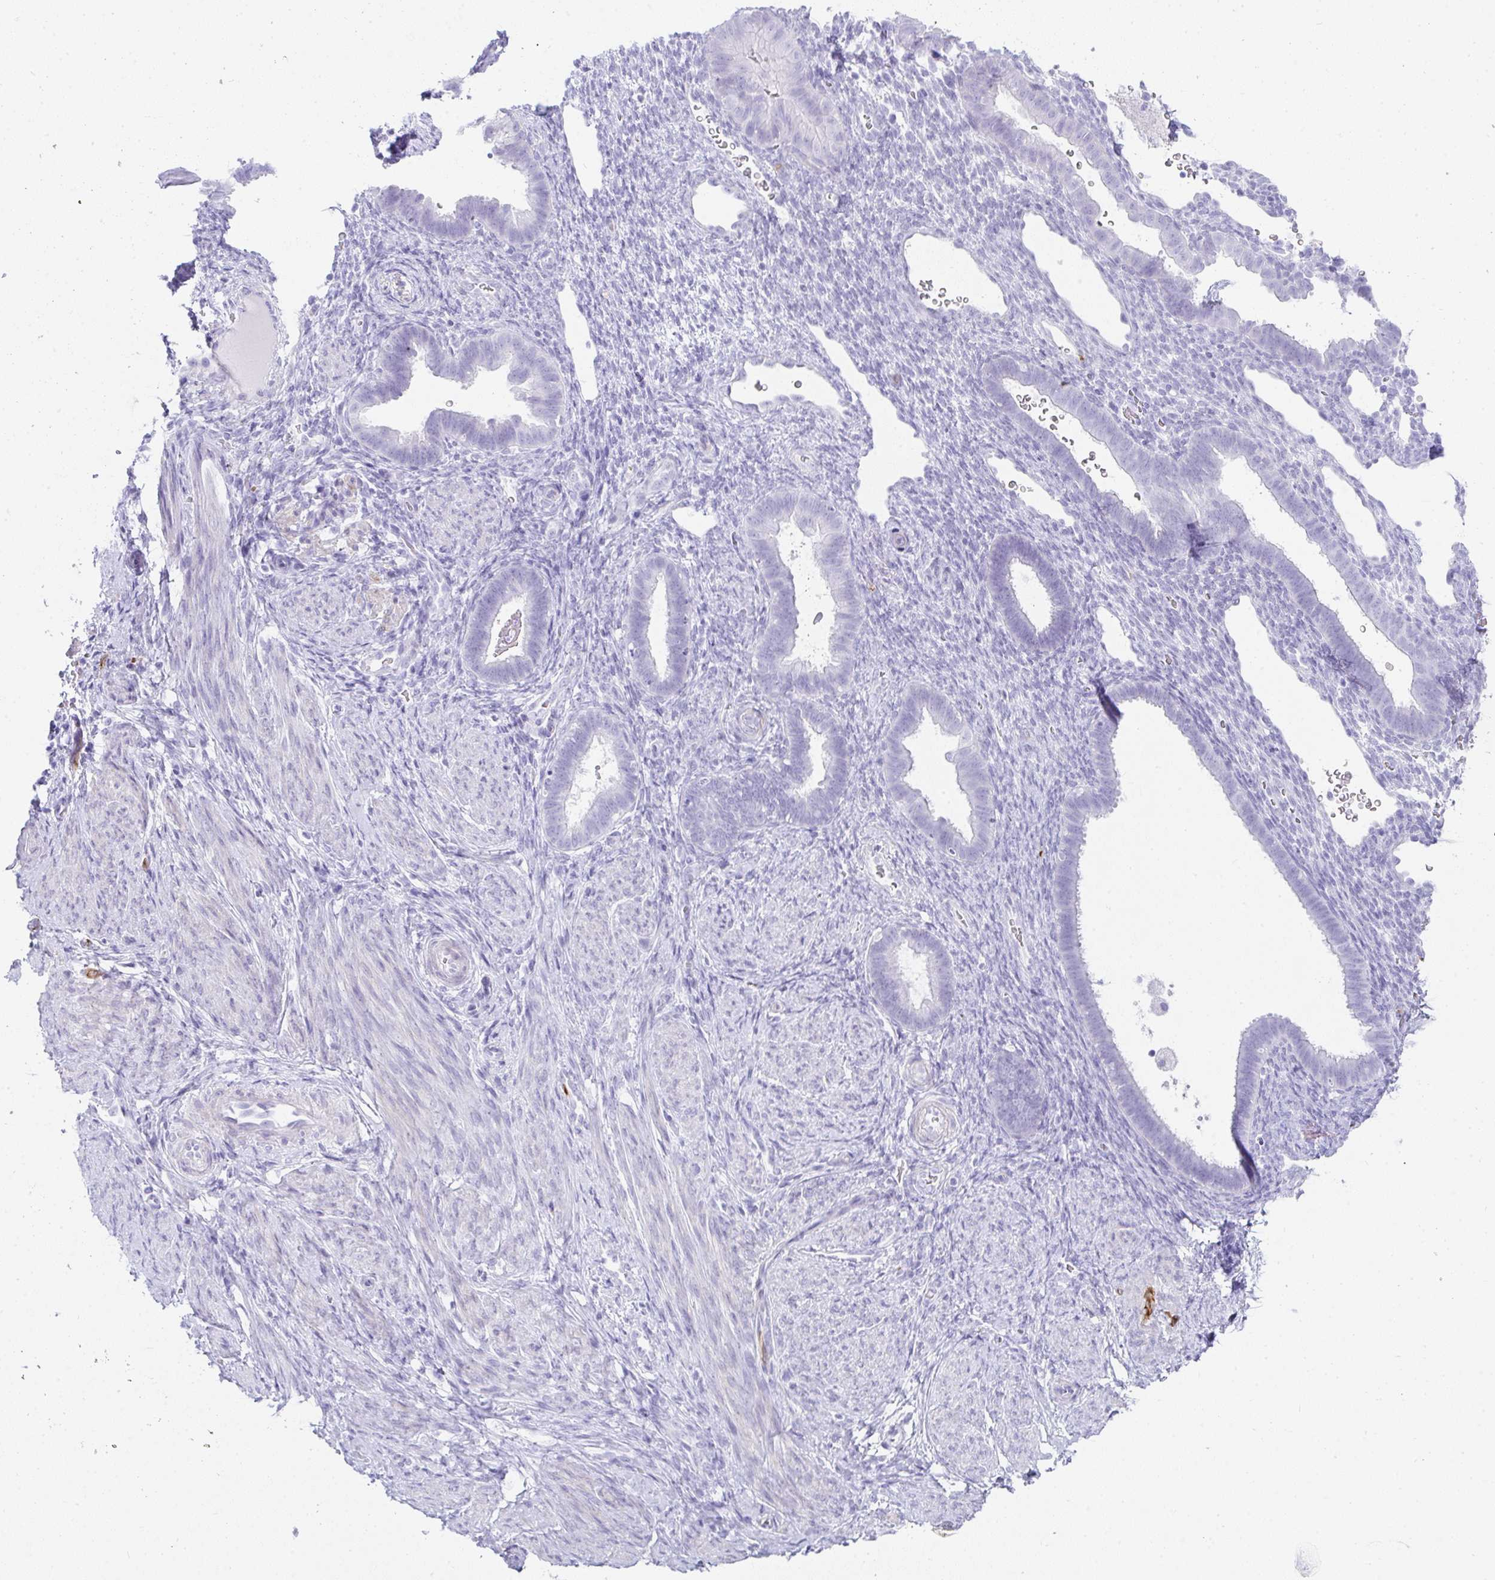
{"staining": {"intensity": "negative", "quantity": "none", "location": "none"}, "tissue": "endometrium", "cell_type": "Cells in endometrial stroma", "image_type": "normal", "snomed": [{"axis": "morphology", "description": "Normal tissue, NOS"}, {"axis": "topography", "description": "Endometrium"}], "caption": "An image of human endometrium is negative for staining in cells in endometrial stroma. Brightfield microscopy of immunohistochemistry stained with DAB (brown) and hematoxylin (blue), captured at high magnification.", "gene": "PRND", "patient": {"sex": "female", "age": 34}}